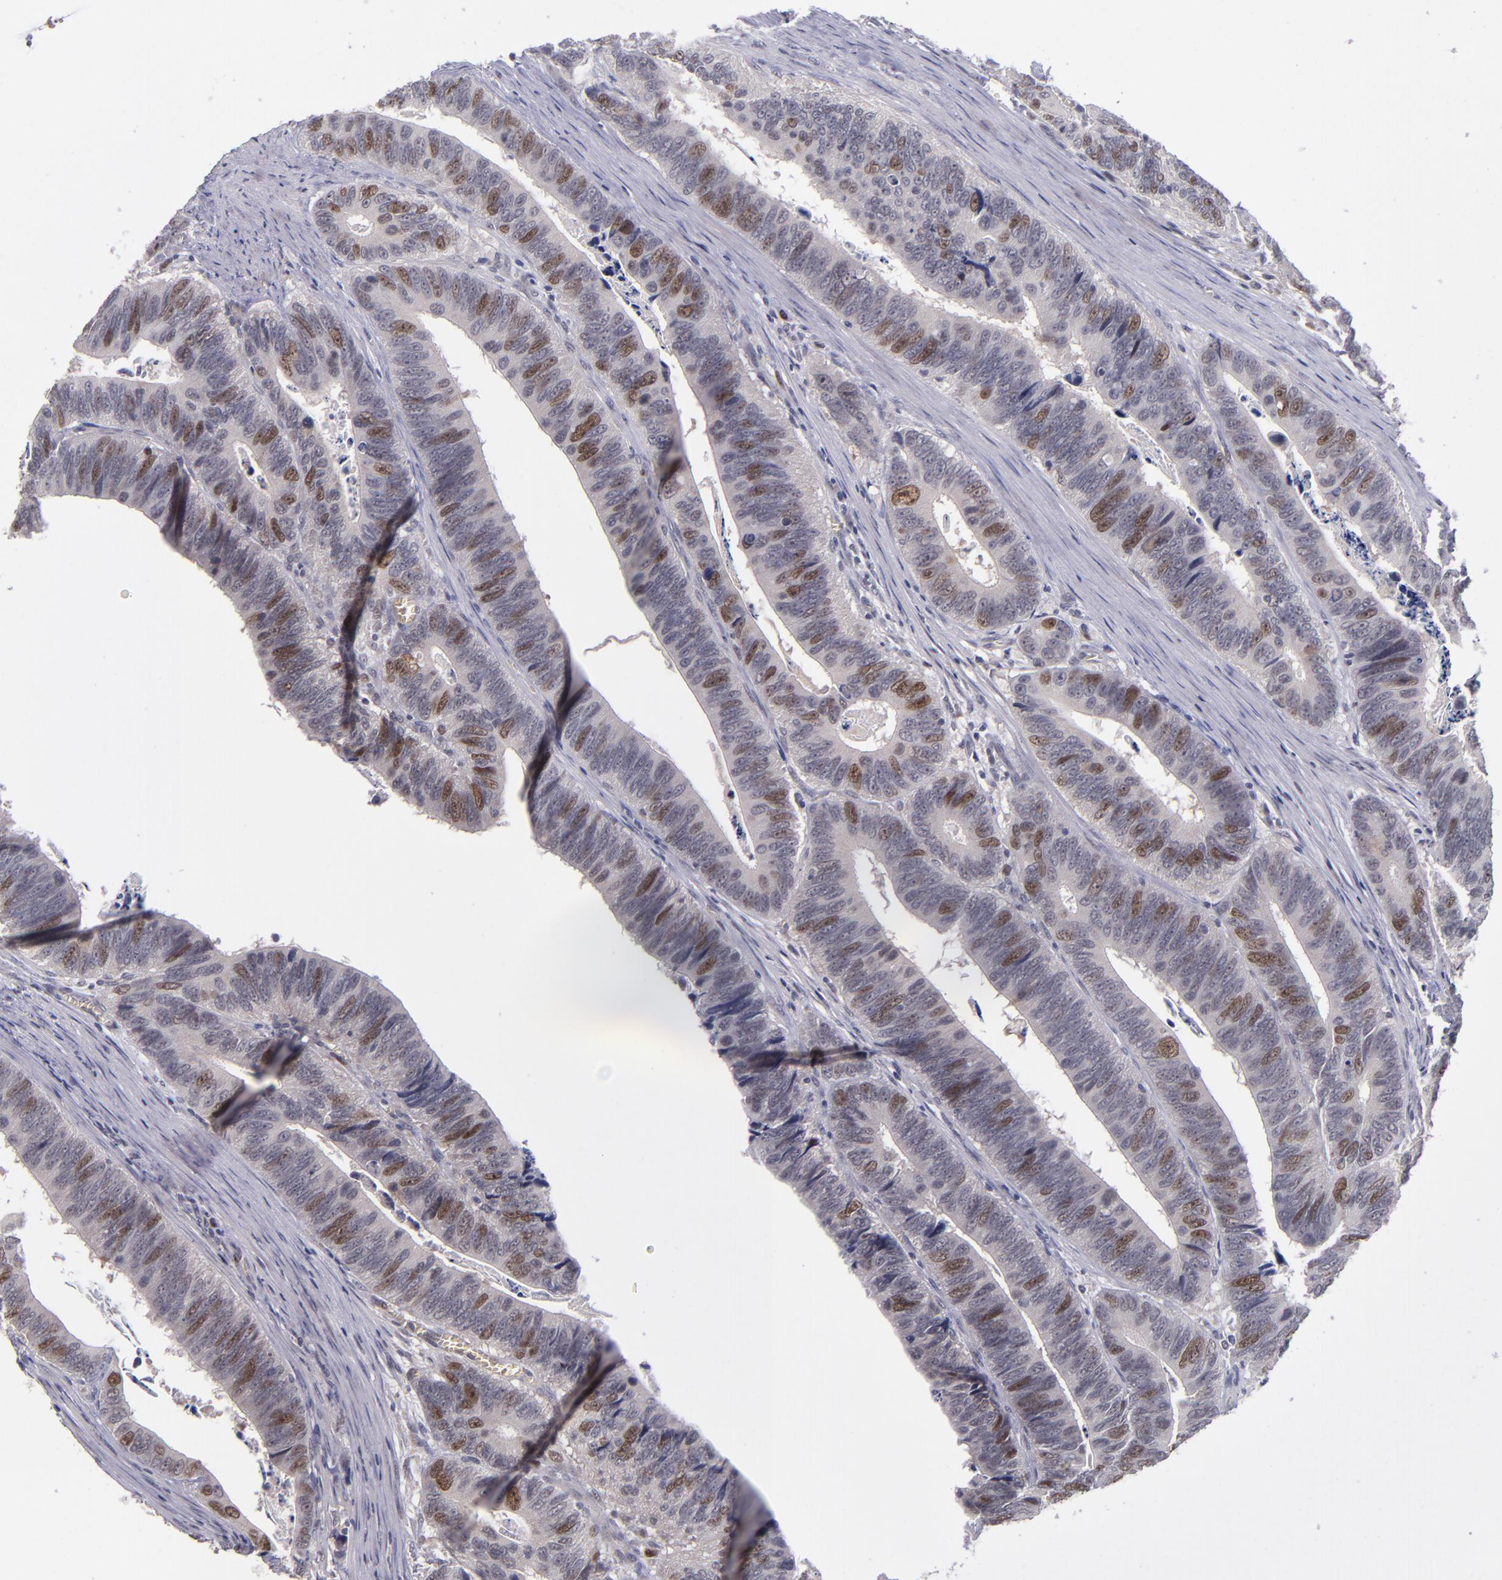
{"staining": {"intensity": "strong", "quantity": "25%-75%", "location": "nuclear"}, "tissue": "colorectal cancer", "cell_type": "Tumor cells", "image_type": "cancer", "snomed": [{"axis": "morphology", "description": "Adenocarcinoma, NOS"}, {"axis": "topography", "description": "Colon"}], "caption": "Immunohistochemistry (IHC) histopathology image of neoplastic tissue: human colorectal cancer stained using immunohistochemistry (IHC) exhibits high levels of strong protein expression localized specifically in the nuclear of tumor cells, appearing as a nuclear brown color.", "gene": "CDC7", "patient": {"sex": "male", "age": 72}}